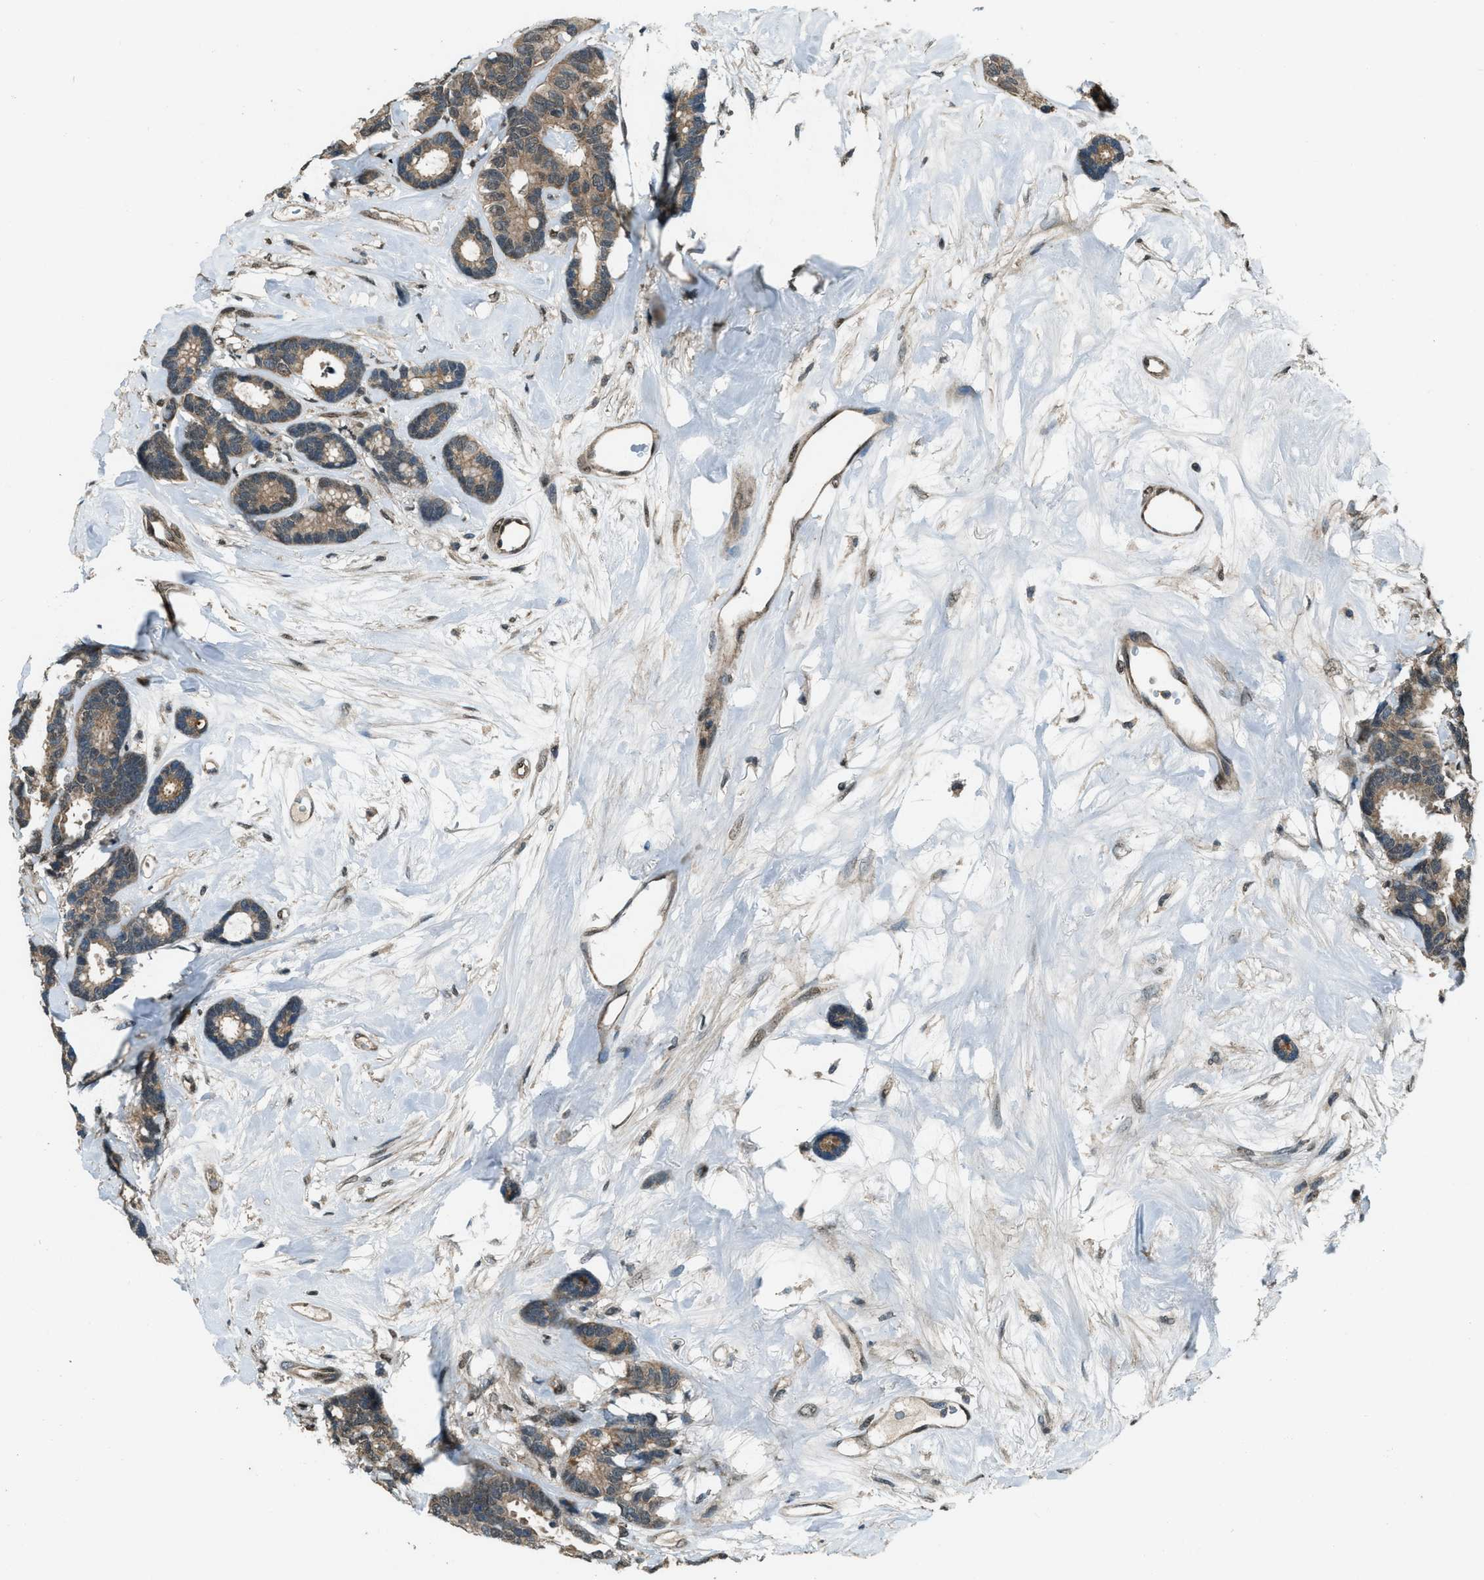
{"staining": {"intensity": "moderate", "quantity": ">75%", "location": "cytoplasmic/membranous"}, "tissue": "breast cancer", "cell_type": "Tumor cells", "image_type": "cancer", "snomed": [{"axis": "morphology", "description": "Duct carcinoma"}, {"axis": "topography", "description": "Breast"}], "caption": "There is medium levels of moderate cytoplasmic/membranous positivity in tumor cells of breast cancer, as demonstrated by immunohistochemical staining (brown color).", "gene": "SVIL", "patient": {"sex": "female", "age": 87}}